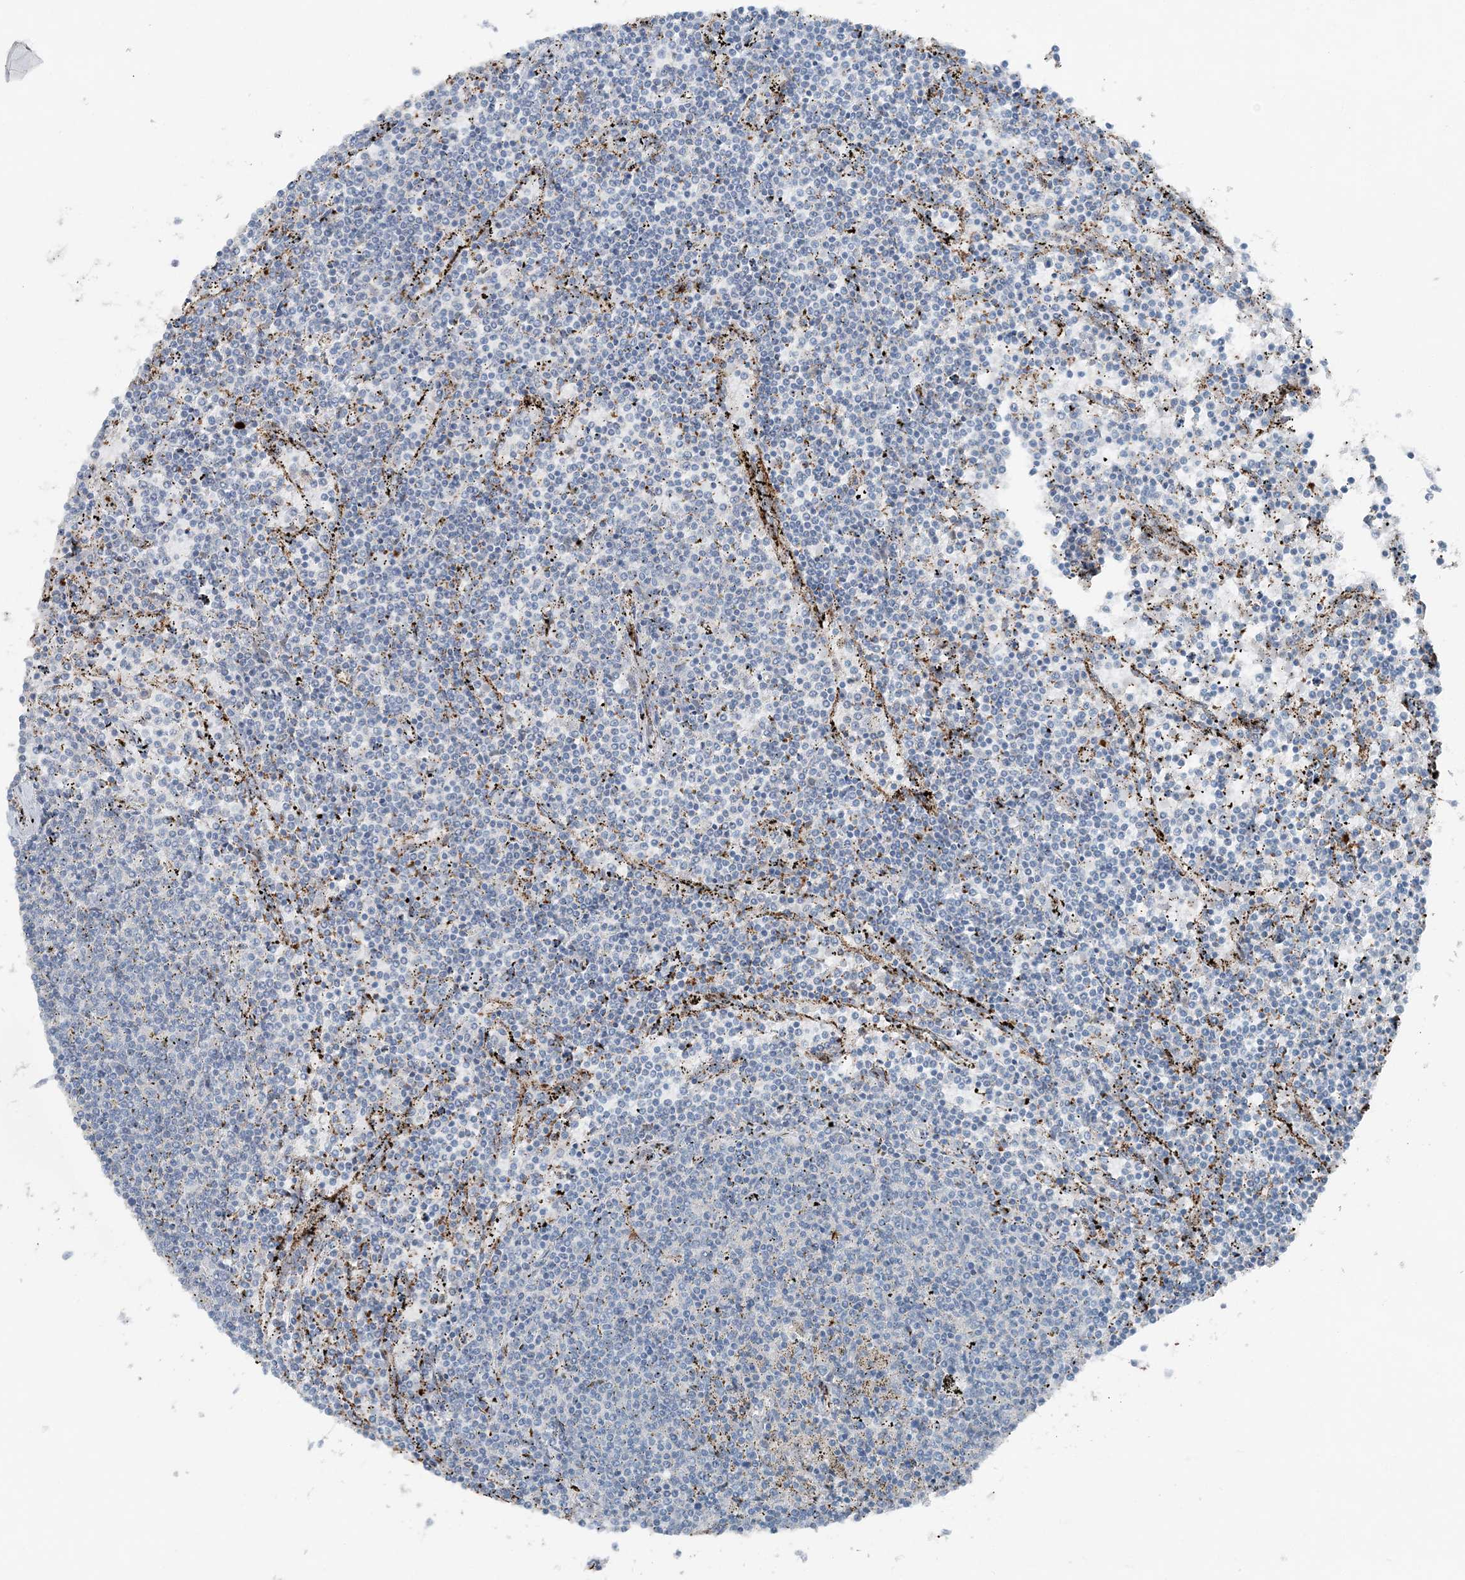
{"staining": {"intensity": "negative", "quantity": "none", "location": "none"}, "tissue": "lymphoma", "cell_type": "Tumor cells", "image_type": "cancer", "snomed": [{"axis": "morphology", "description": "Malignant lymphoma, non-Hodgkin's type, Low grade"}, {"axis": "topography", "description": "Spleen"}], "caption": "Tumor cells are negative for brown protein staining in lymphoma.", "gene": "ELOVL7", "patient": {"sex": "female", "age": 50}}